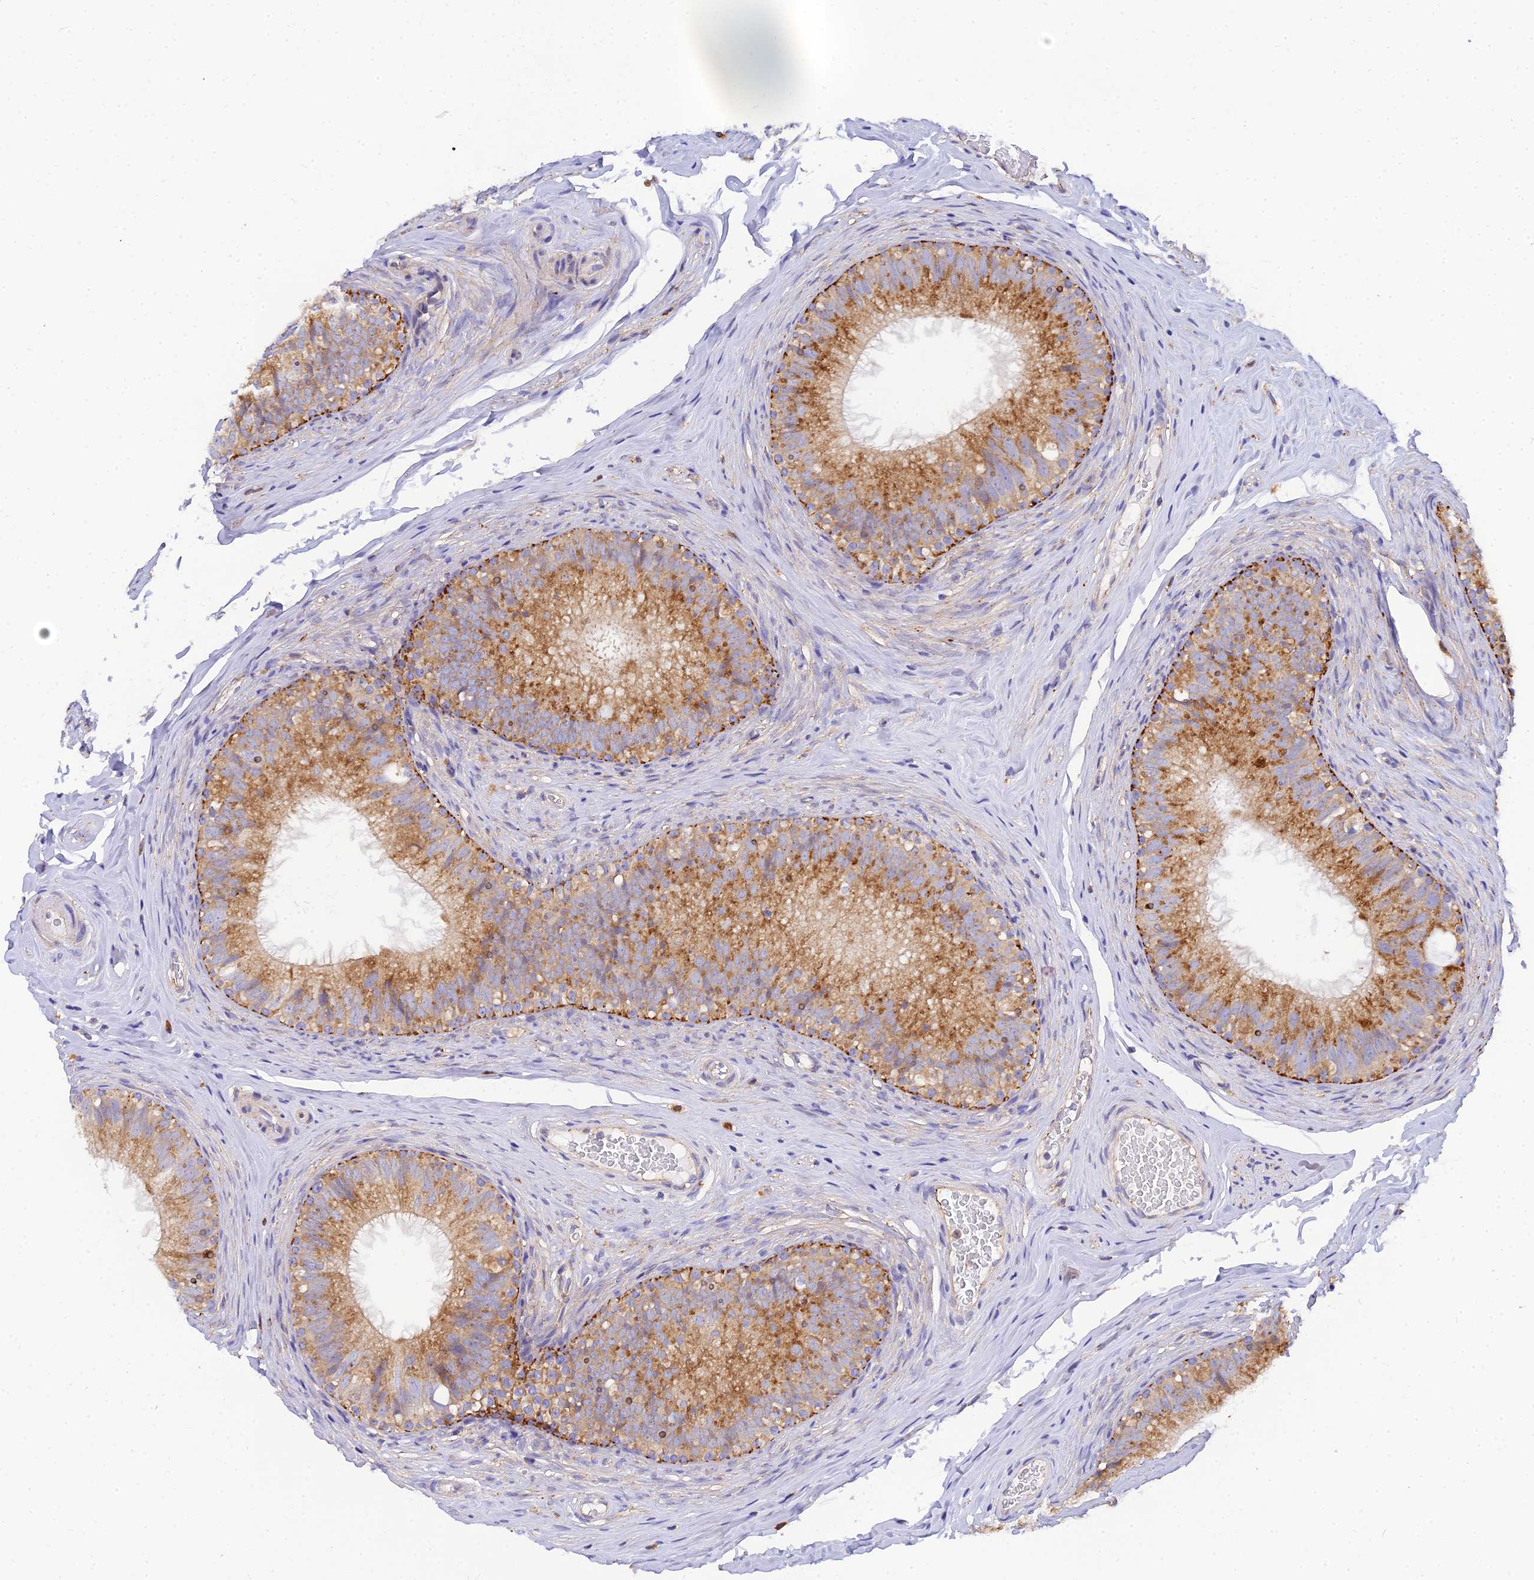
{"staining": {"intensity": "moderate", "quantity": "25%-75%", "location": "cytoplasmic/membranous"}, "tissue": "epididymis", "cell_type": "Glandular cells", "image_type": "normal", "snomed": [{"axis": "morphology", "description": "Normal tissue, NOS"}, {"axis": "topography", "description": "Epididymis"}], "caption": "Moderate cytoplasmic/membranous expression for a protein is seen in approximately 25%-75% of glandular cells of benign epididymis using IHC.", "gene": "ARL8A", "patient": {"sex": "male", "age": 34}}